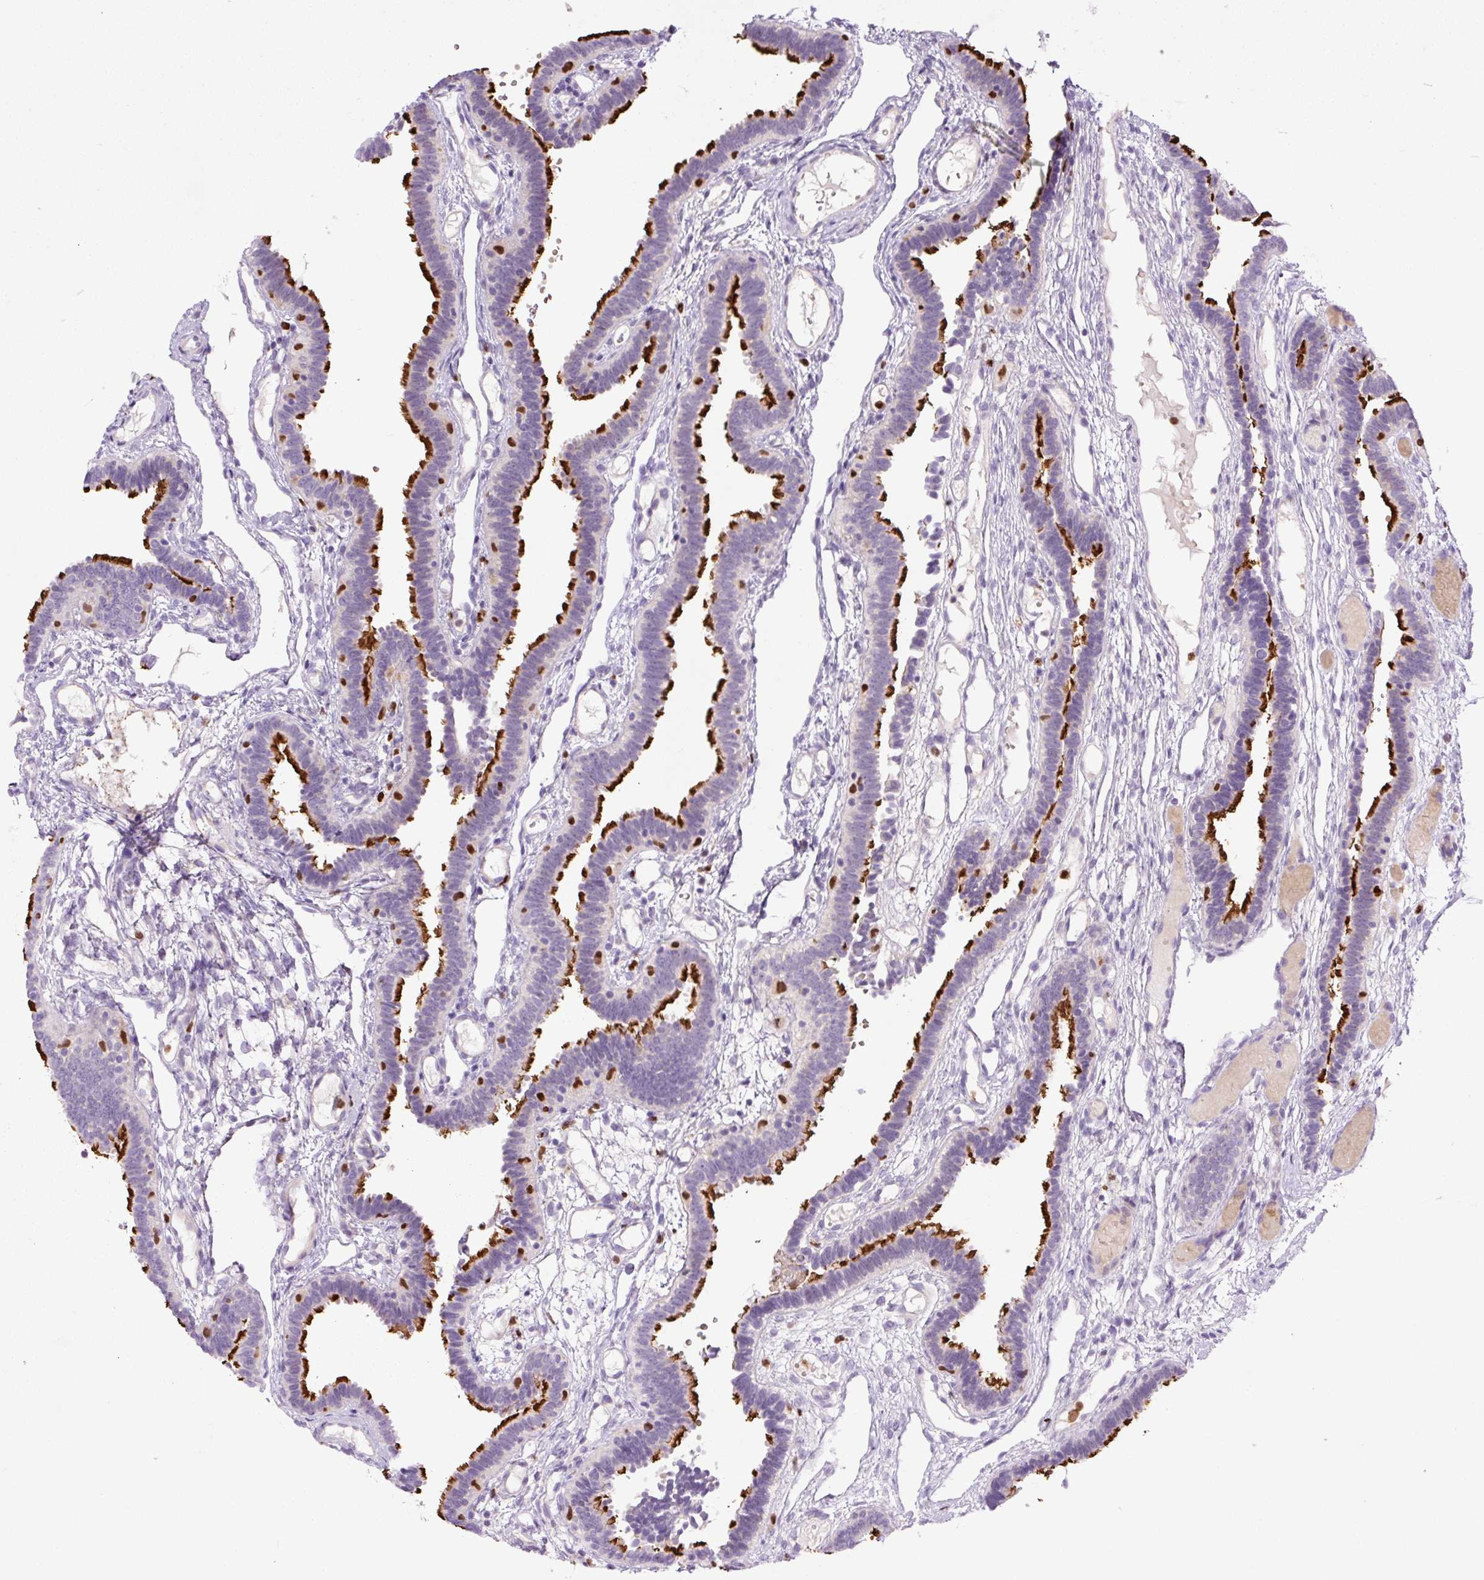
{"staining": {"intensity": "strong", "quantity": "25%-75%", "location": "cytoplasmic/membranous"}, "tissue": "fallopian tube", "cell_type": "Glandular cells", "image_type": "normal", "snomed": [{"axis": "morphology", "description": "Normal tissue, NOS"}, {"axis": "topography", "description": "Fallopian tube"}], "caption": "Unremarkable fallopian tube was stained to show a protein in brown. There is high levels of strong cytoplasmic/membranous positivity in about 25%-75% of glandular cells. (brown staining indicates protein expression, while blue staining denotes nuclei).", "gene": "SPI1", "patient": {"sex": "female", "age": 37}}